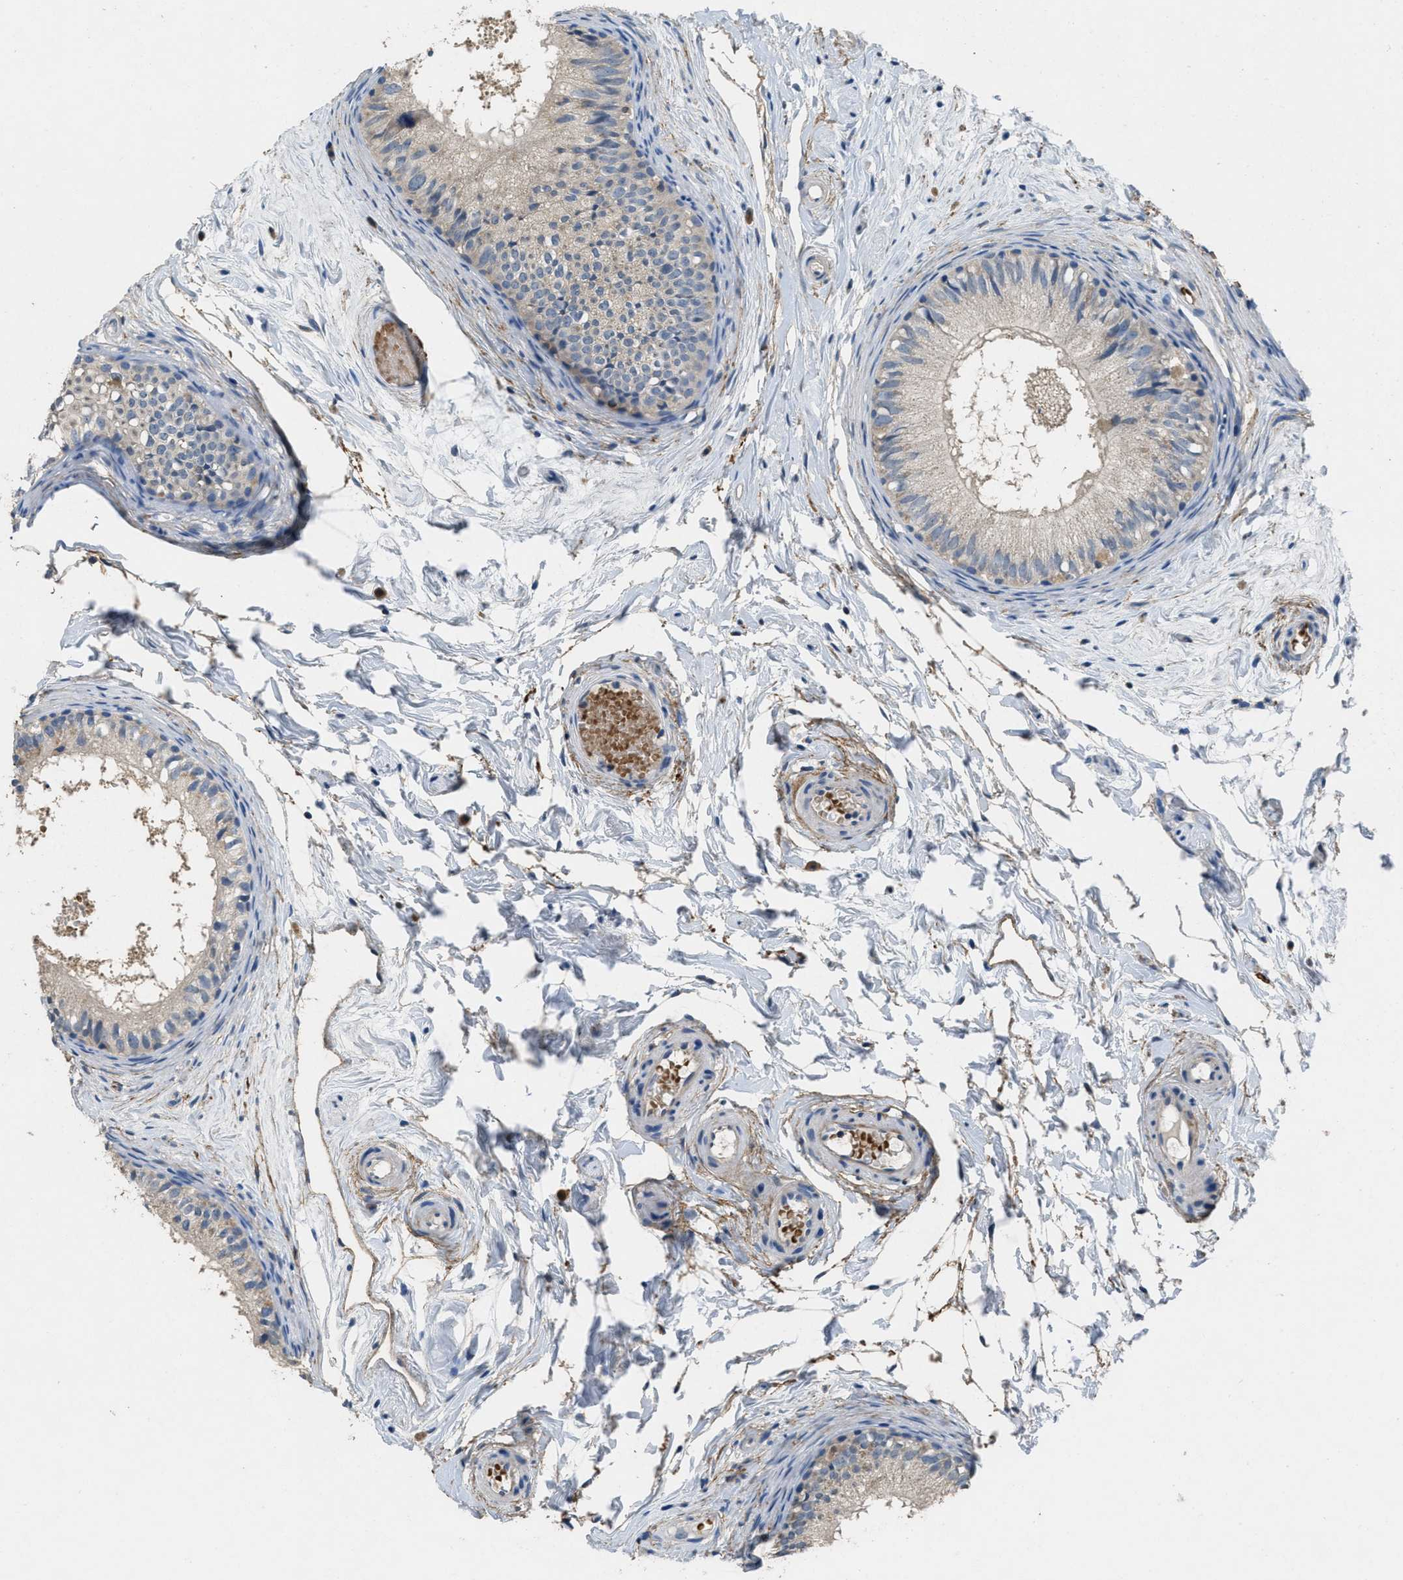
{"staining": {"intensity": "weak", "quantity": "<25%", "location": "cytoplasmic/membranous"}, "tissue": "epididymis", "cell_type": "Glandular cells", "image_type": "normal", "snomed": [{"axis": "morphology", "description": "Normal tissue, NOS"}, {"axis": "topography", "description": "Epididymis"}], "caption": "Immunohistochemistry (IHC) photomicrograph of benign epididymis stained for a protein (brown), which demonstrates no positivity in glandular cells. (Stains: DAB (3,3'-diaminobenzidine) IHC with hematoxylin counter stain, Microscopy: brightfield microscopy at high magnification).", "gene": "DGKE", "patient": {"sex": "male", "age": 46}}